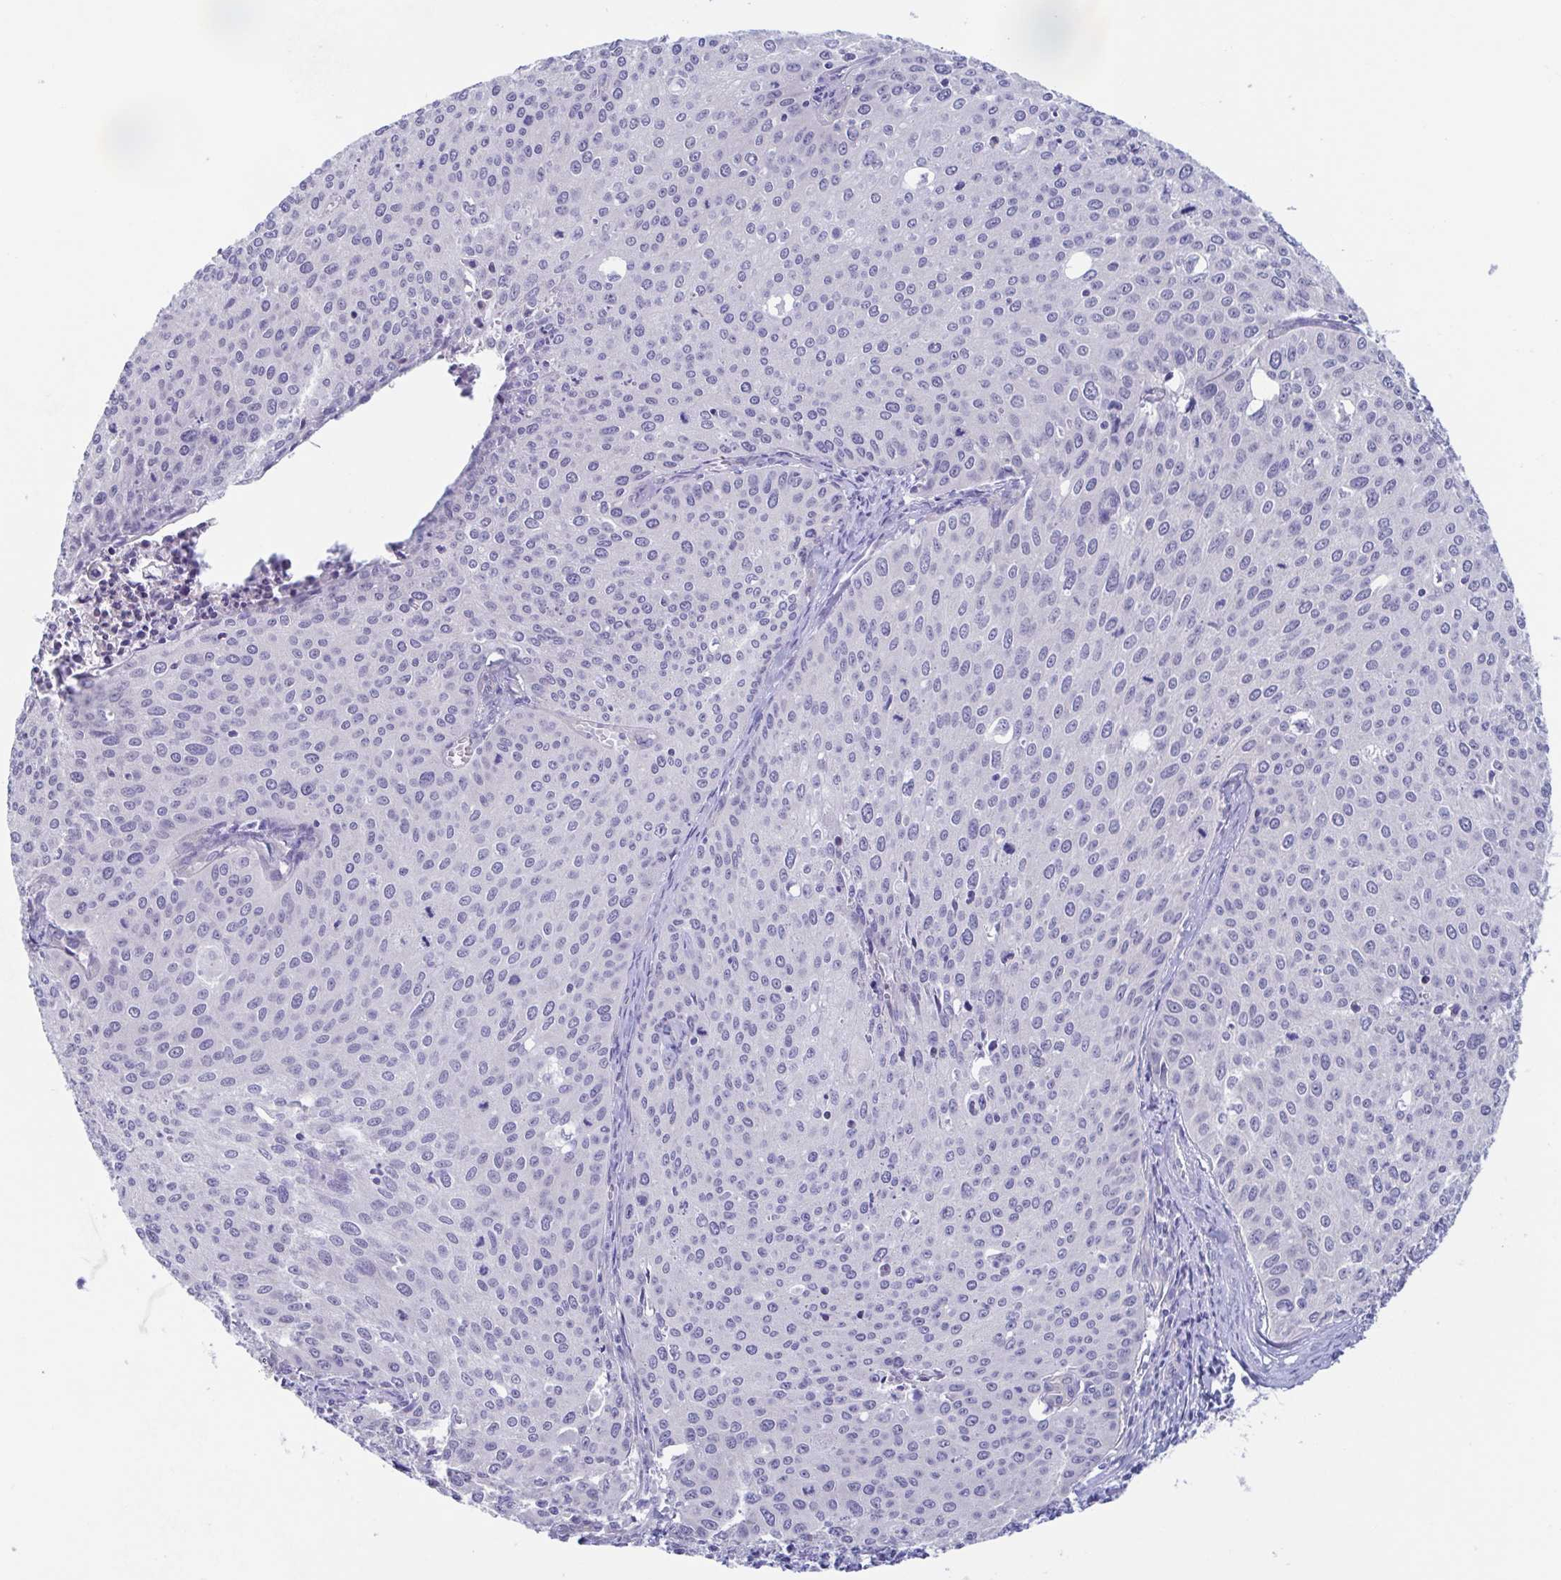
{"staining": {"intensity": "negative", "quantity": "none", "location": "none"}, "tissue": "cervical cancer", "cell_type": "Tumor cells", "image_type": "cancer", "snomed": [{"axis": "morphology", "description": "Squamous cell carcinoma, NOS"}, {"axis": "topography", "description": "Cervix"}], "caption": "A photomicrograph of squamous cell carcinoma (cervical) stained for a protein displays no brown staining in tumor cells.", "gene": "TEX12", "patient": {"sex": "female", "age": 38}}